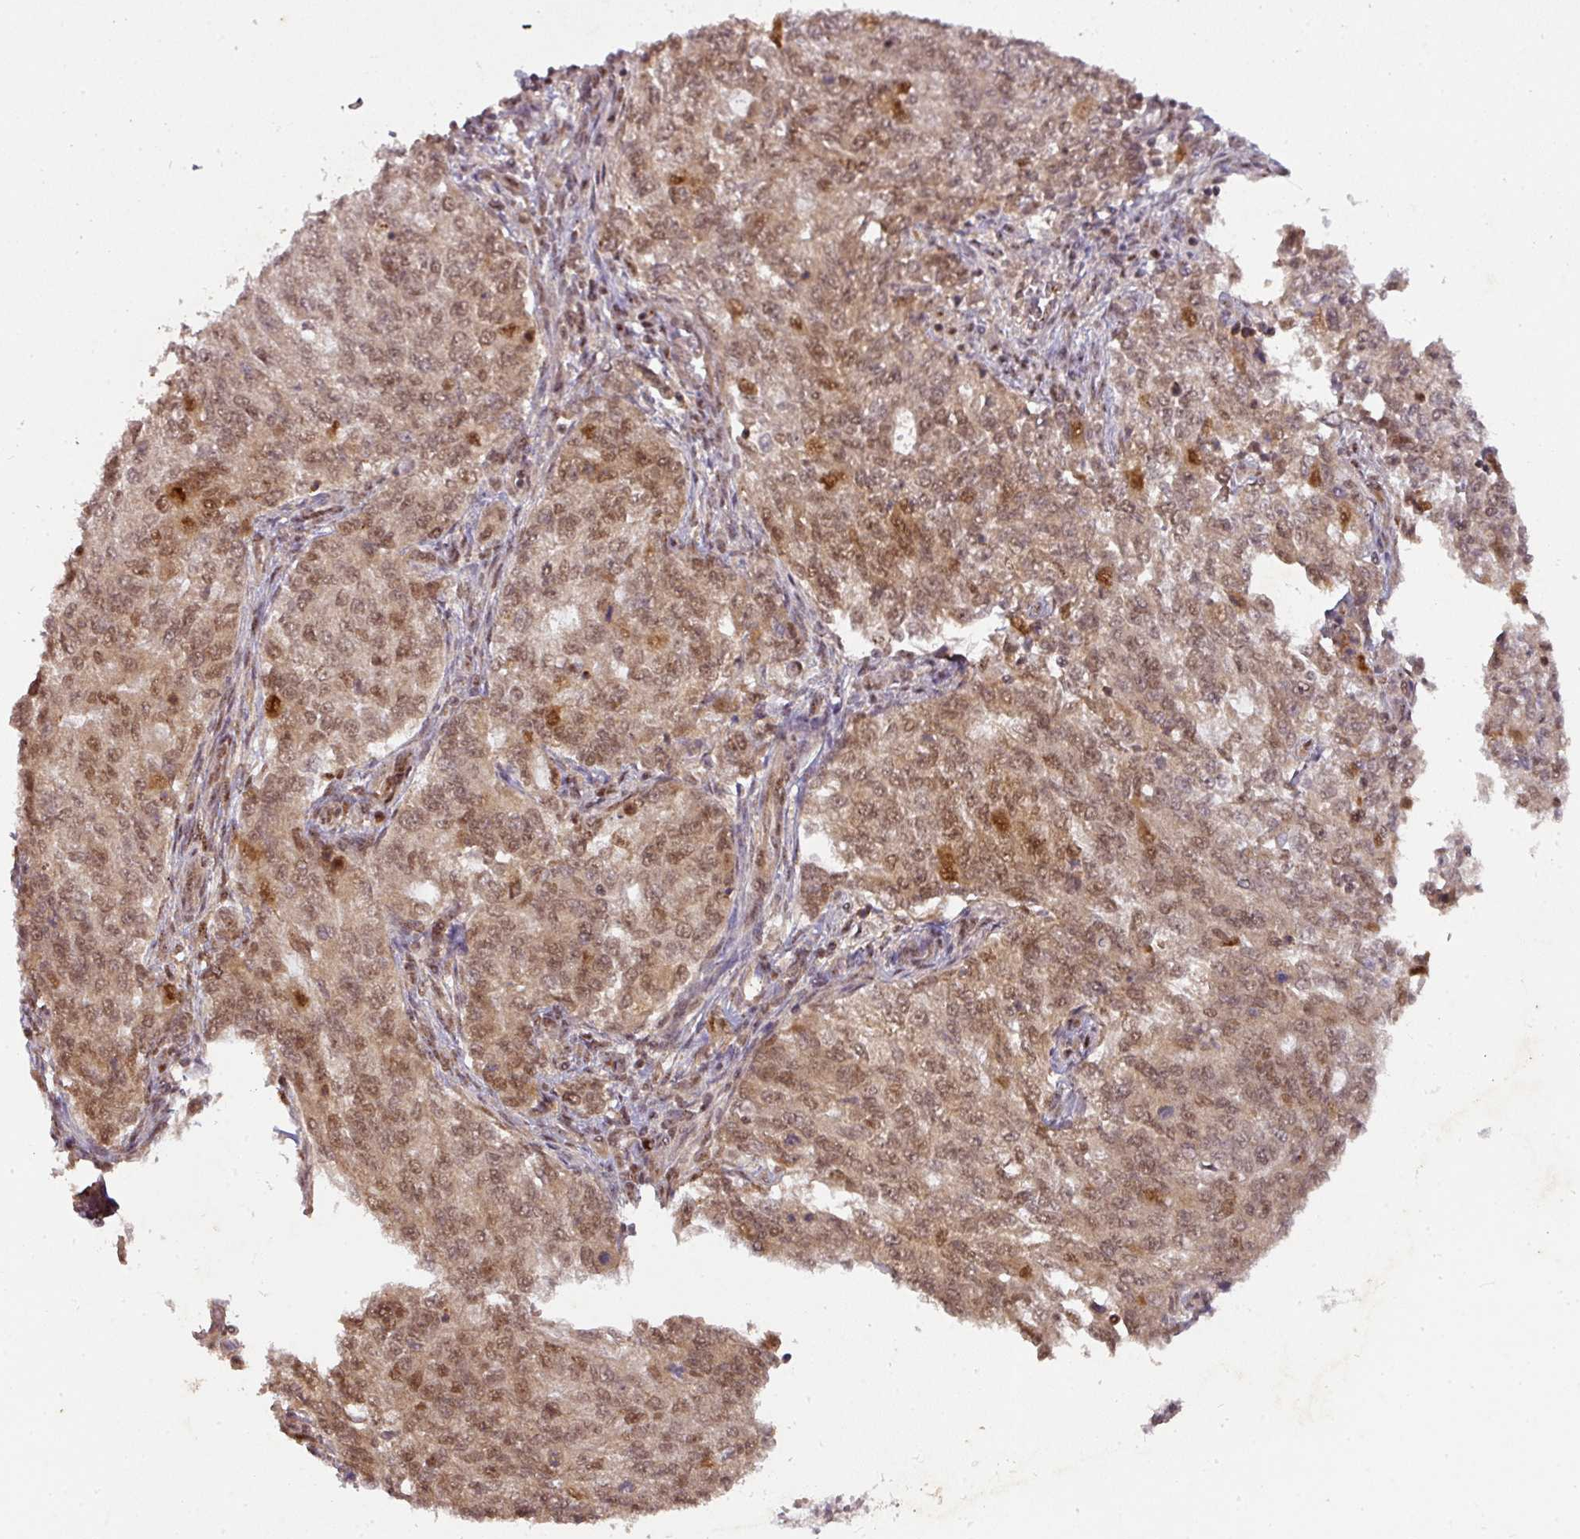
{"staining": {"intensity": "moderate", "quantity": ">75%", "location": "cytoplasmic/membranous,nuclear"}, "tissue": "endometrial cancer", "cell_type": "Tumor cells", "image_type": "cancer", "snomed": [{"axis": "morphology", "description": "Adenocarcinoma, NOS"}, {"axis": "topography", "description": "Endometrium"}], "caption": "Immunohistochemistry (DAB (3,3'-diaminobenzidine)) staining of adenocarcinoma (endometrial) exhibits moderate cytoplasmic/membranous and nuclear protein expression in about >75% of tumor cells.", "gene": "RANBP9", "patient": {"sex": "female", "age": 50}}